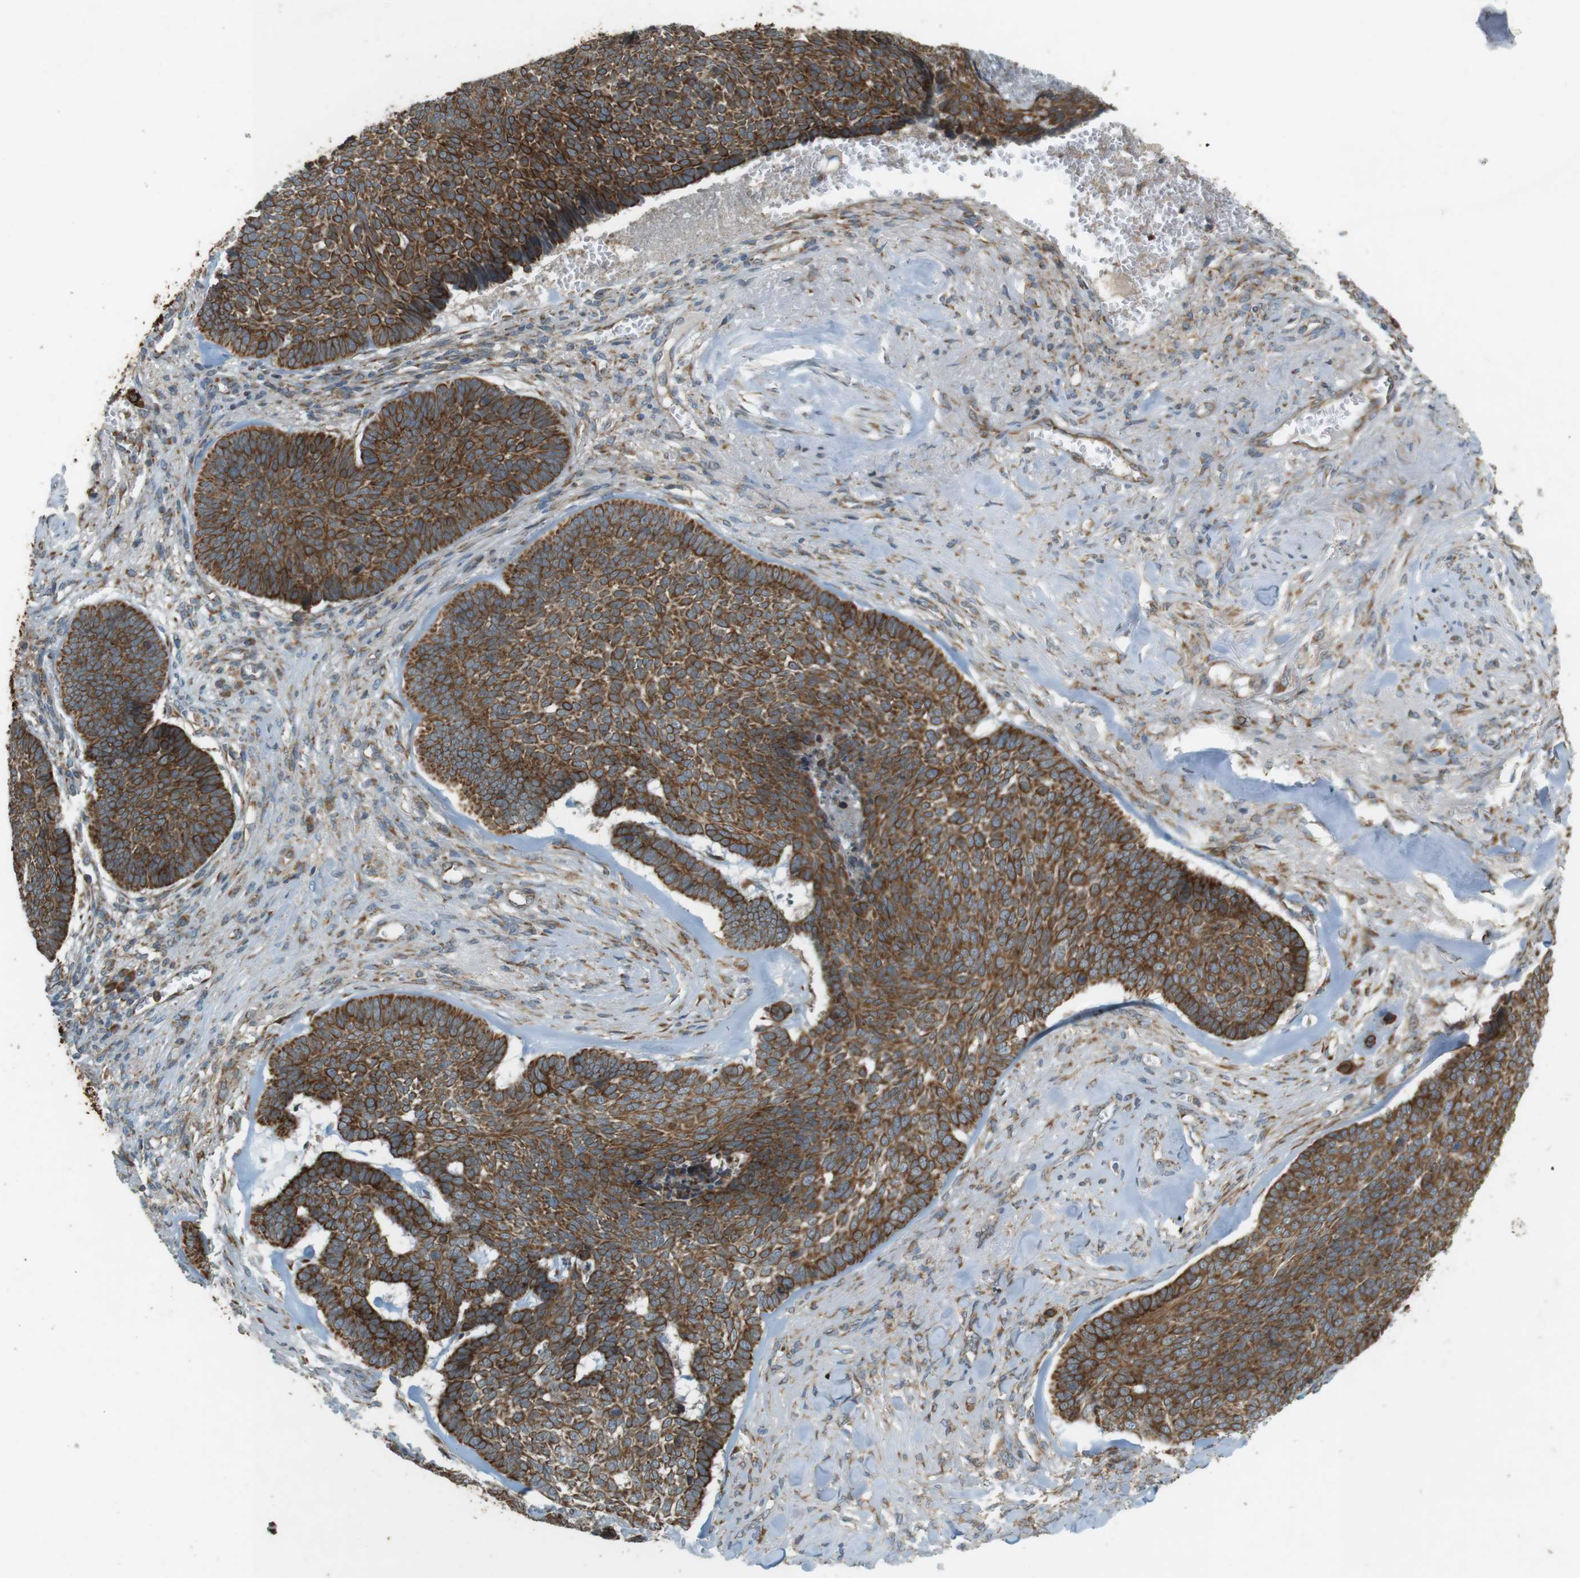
{"staining": {"intensity": "strong", "quantity": "25%-75%", "location": "cytoplasmic/membranous"}, "tissue": "skin cancer", "cell_type": "Tumor cells", "image_type": "cancer", "snomed": [{"axis": "morphology", "description": "Basal cell carcinoma"}, {"axis": "topography", "description": "Skin"}], "caption": "Strong cytoplasmic/membranous protein staining is present in about 25%-75% of tumor cells in skin basal cell carcinoma.", "gene": "SLC41A1", "patient": {"sex": "male", "age": 84}}